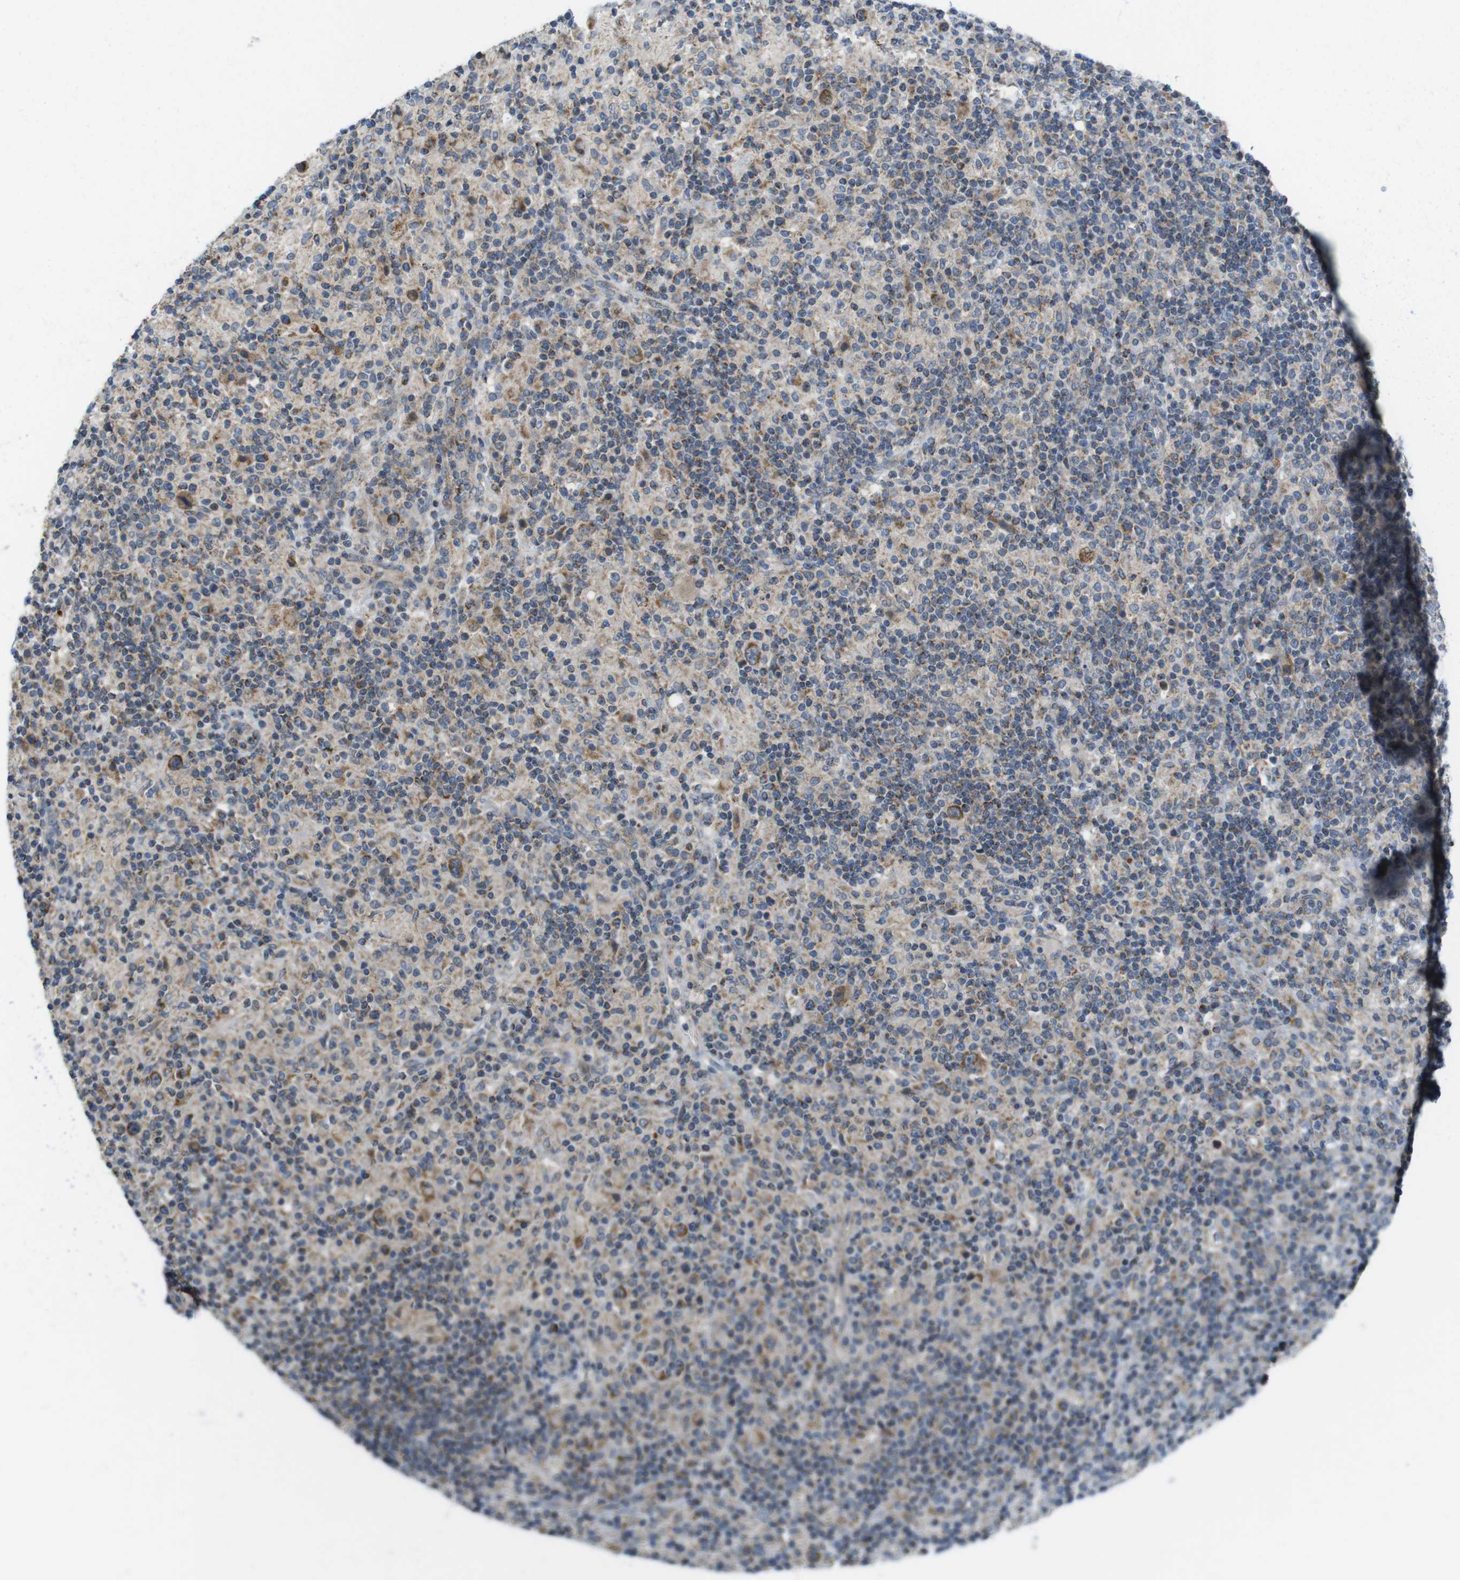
{"staining": {"intensity": "moderate", "quantity": ">75%", "location": "cytoplasmic/membranous"}, "tissue": "lymphoma", "cell_type": "Tumor cells", "image_type": "cancer", "snomed": [{"axis": "morphology", "description": "Hodgkin's disease, NOS"}, {"axis": "topography", "description": "Lymph node"}], "caption": "A histopathology image showing moderate cytoplasmic/membranous staining in about >75% of tumor cells in Hodgkin's disease, as visualized by brown immunohistochemical staining.", "gene": "MARCHF1", "patient": {"sex": "male", "age": 70}}